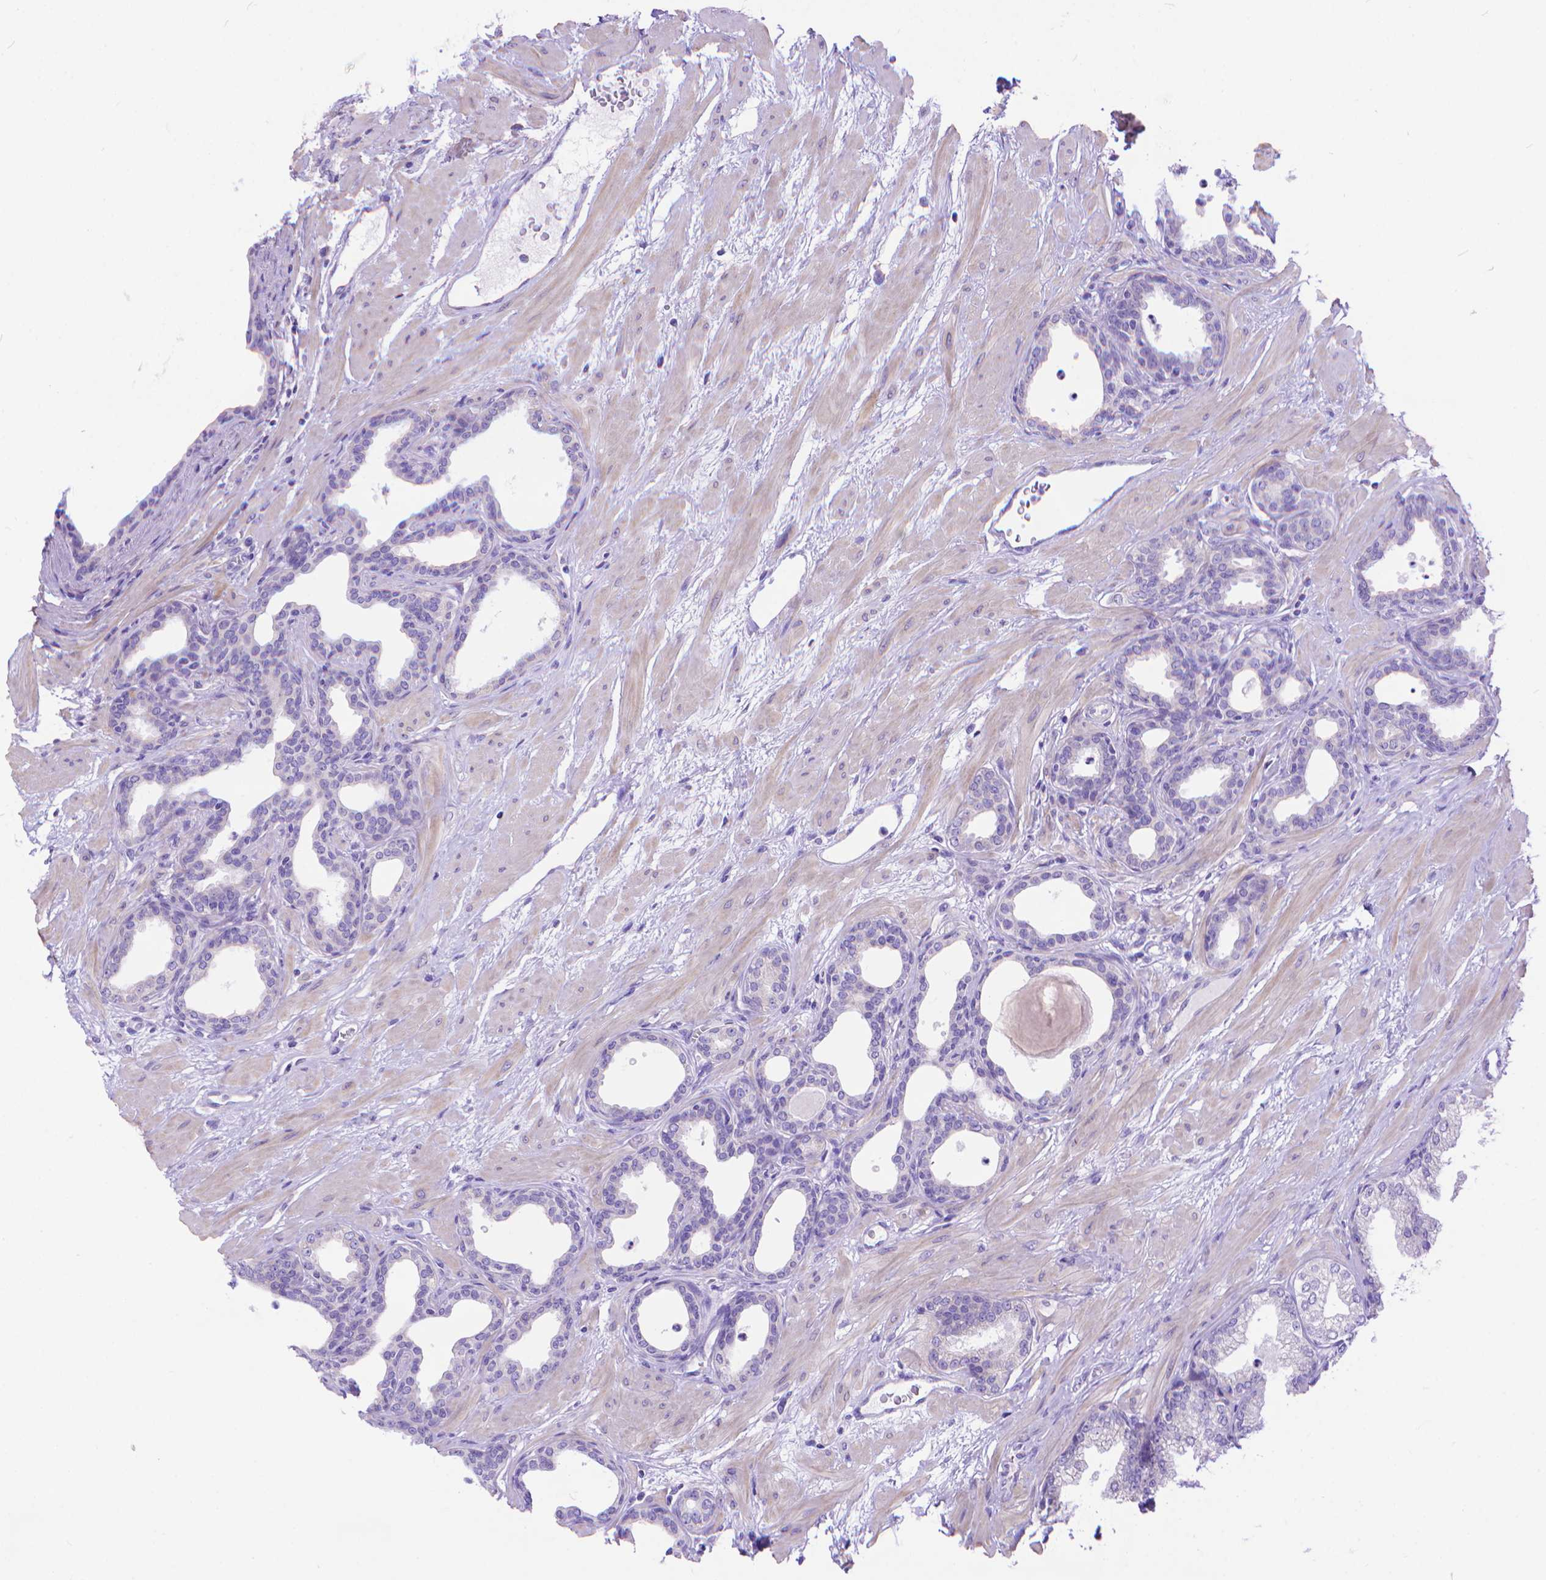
{"staining": {"intensity": "negative", "quantity": "none", "location": "none"}, "tissue": "prostate", "cell_type": "Glandular cells", "image_type": "normal", "snomed": [{"axis": "morphology", "description": "Normal tissue, NOS"}, {"axis": "topography", "description": "Prostate"}], "caption": "Human prostate stained for a protein using immunohistochemistry reveals no staining in glandular cells.", "gene": "DHRS2", "patient": {"sex": "male", "age": 37}}